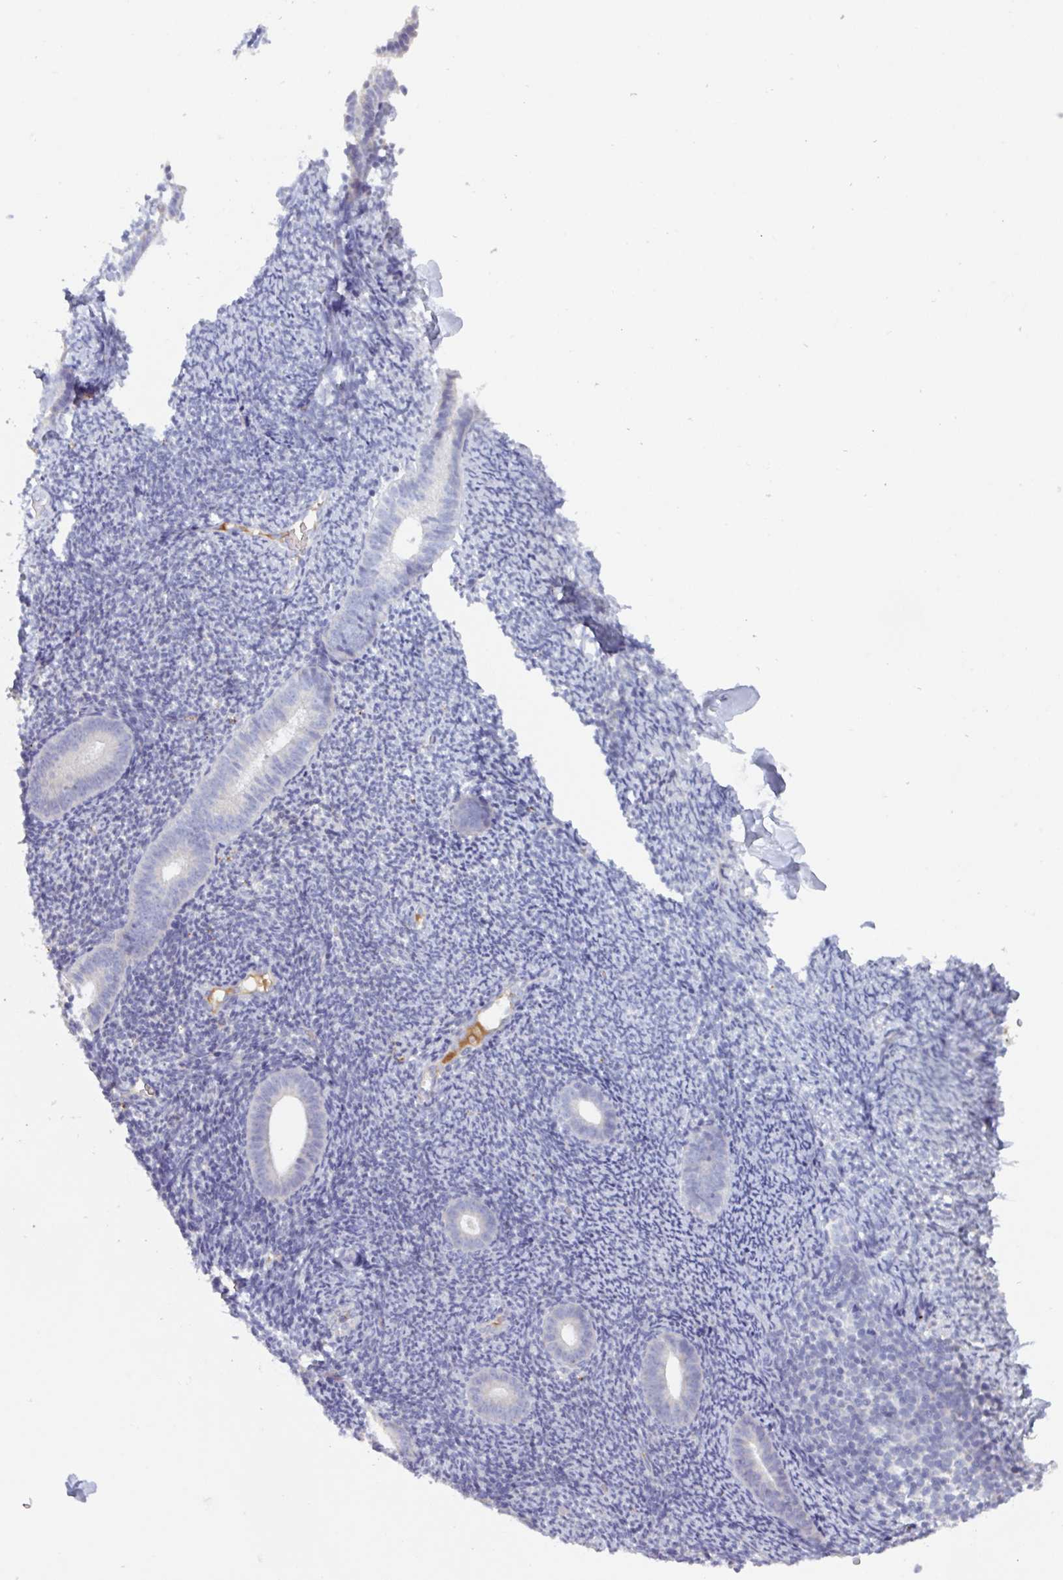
{"staining": {"intensity": "negative", "quantity": "none", "location": "none"}, "tissue": "endometrium", "cell_type": "Cells in endometrial stroma", "image_type": "normal", "snomed": [{"axis": "morphology", "description": "Normal tissue, NOS"}, {"axis": "topography", "description": "Endometrium"}], "caption": "The immunohistochemistry (IHC) micrograph has no significant staining in cells in endometrial stroma of endometrium.", "gene": "HGFAC", "patient": {"sex": "female", "age": 39}}